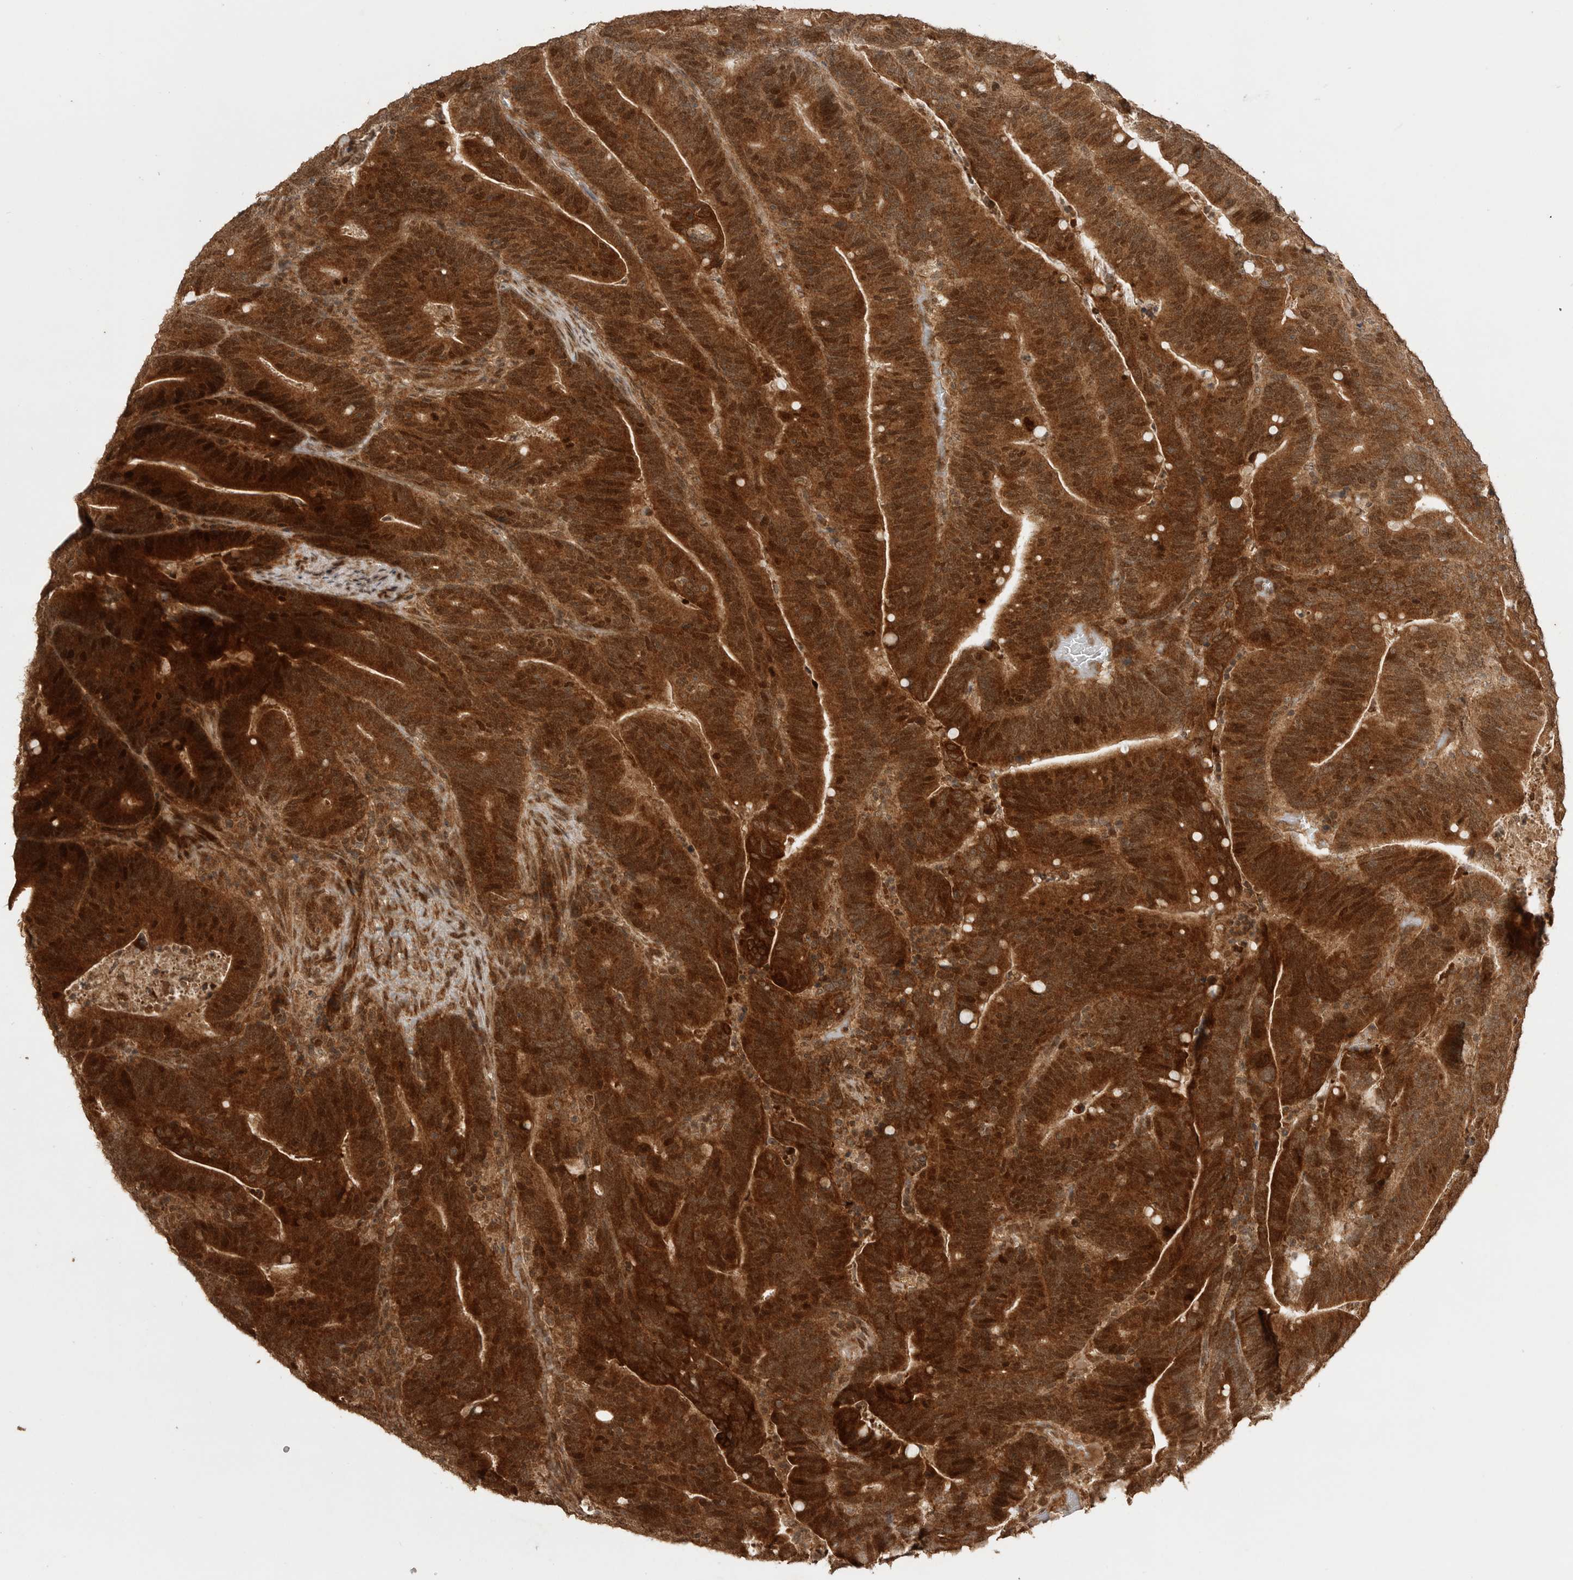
{"staining": {"intensity": "strong", "quantity": ">75%", "location": "cytoplasmic/membranous,nuclear"}, "tissue": "colorectal cancer", "cell_type": "Tumor cells", "image_type": "cancer", "snomed": [{"axis": "morphology", "description": "Adenocarcinoma, NOS"}, {"axis": "topography", "description": "Colon"}], "caption": "The immunohistochemical stain highlights strong cytoplasmic/membranous and nuclear expression in tumor cells of adenocarcinoma (colorectal) tissue.", "gene": "BOC", "patient": {"sex": "female", "age": 66}}